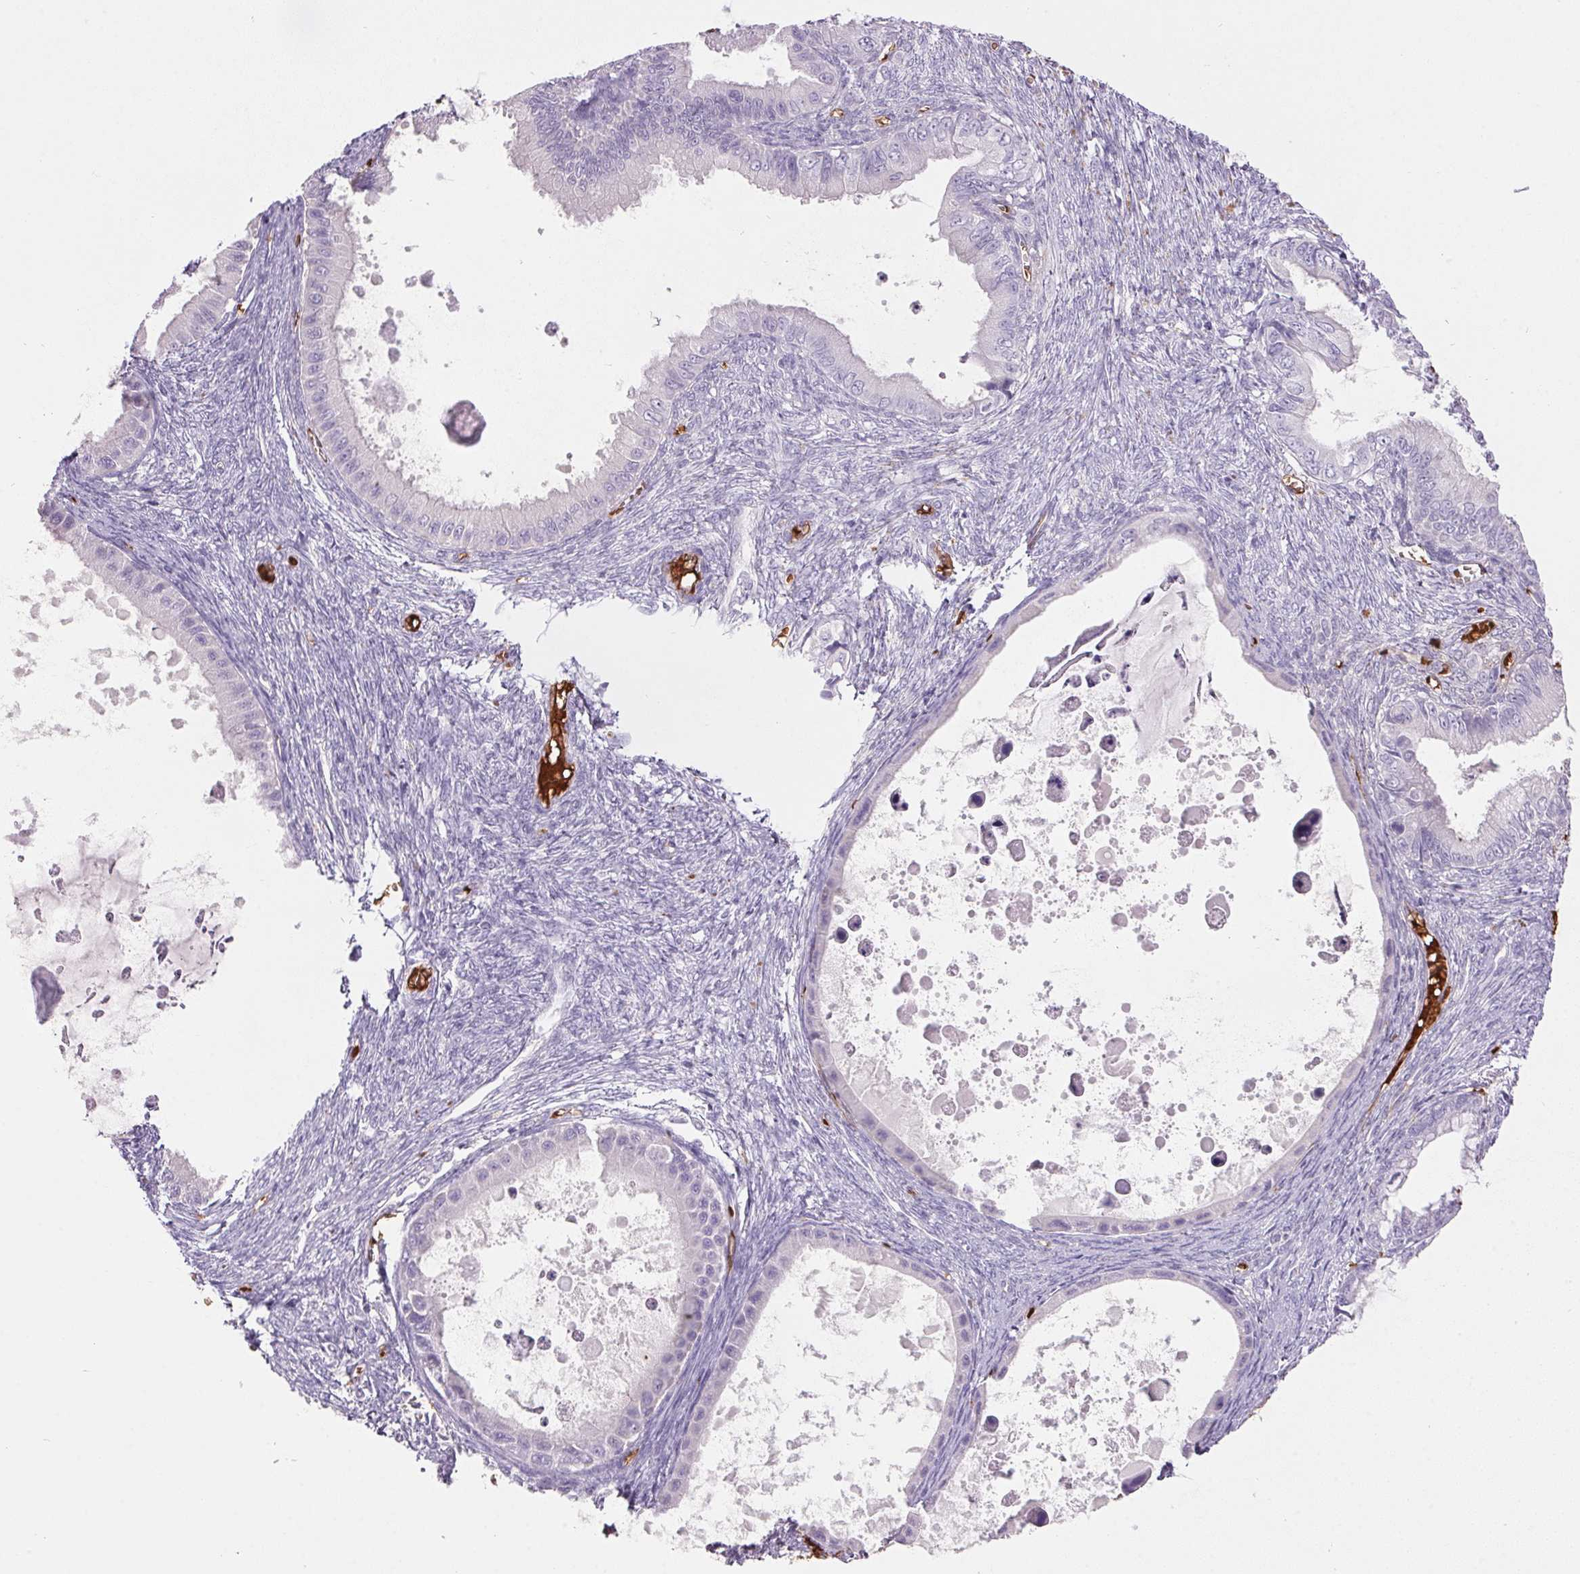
{"staining": {"intensity": "negative", "quantity": "none", "location": "none"}, "tissue": "ovarian cancer", "cell_type": "Tumor cells", "image_type": "cancer", "snomed": [{"axis": "morphology", "description": "Cystadenocarcinoma, mucinous, NOS"}, {"axis": "topography", "description": "Ovary"}], "caption": "A photomicrograph of ovarian mucinous cystadenocarcinoma stained for a protein displays no brown staining in tumor cells.", "gene": "HBQ1", "patient": {"sex": "female", "age": 64}}